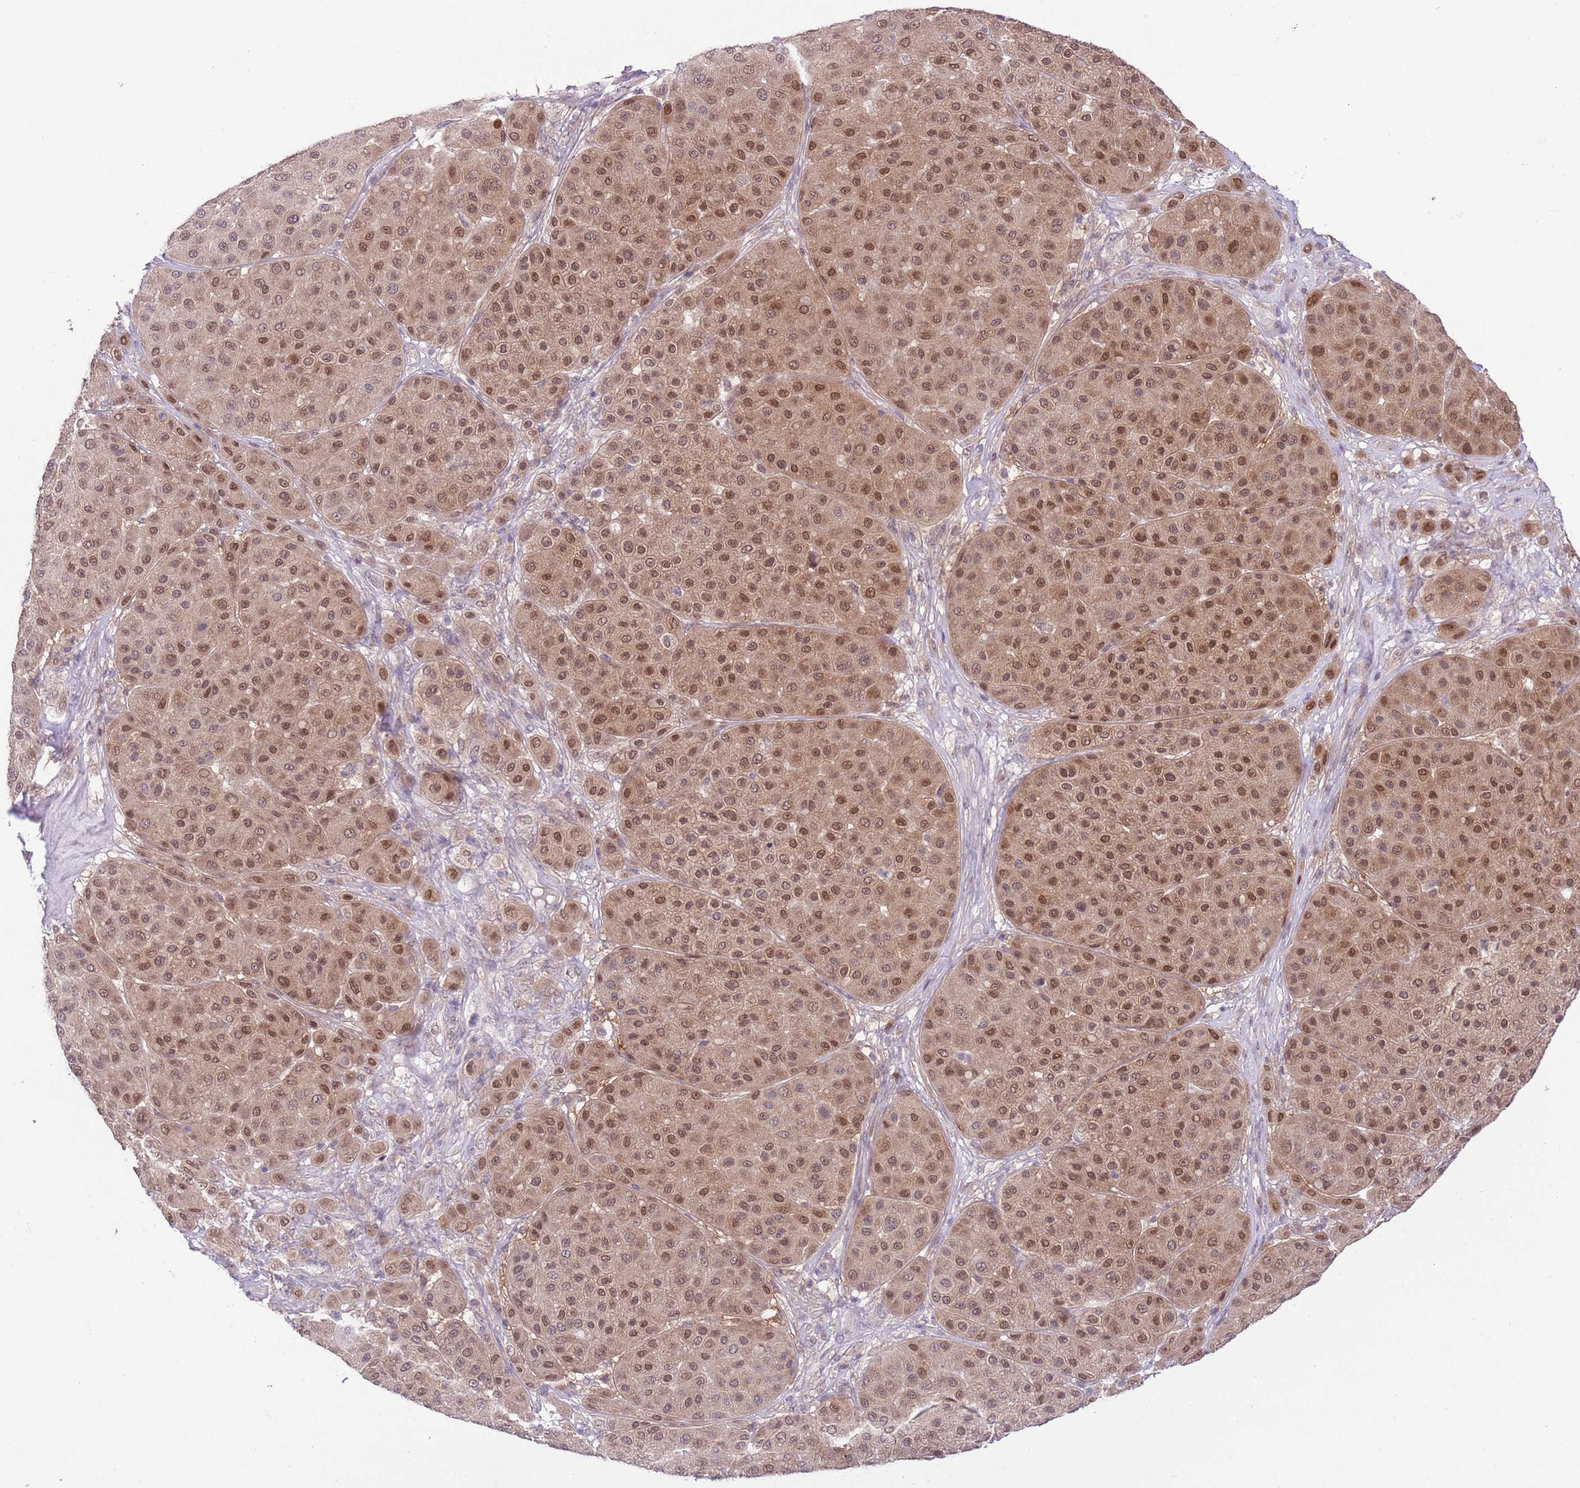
{"staining": {"intensity": "moderate", "quantity": ">75%", "location": "cytoplasmic/membranous,nuclear"}, "tissue": "melanoma", "cell_type": "Tumor cells", "image_type": "cancer", "snomed": [{"axis": "morphology", "description": "Malignant melanoma, Metastatic site"}, {"axis": "topography", "description": "Smooth muscle"}], "caption": "Immunohistochemical staining of malignant melanoma (metastatic site) reveals medium levels of moderate cytoplasmic/membranous and nuclear expression in about >75% of tumor cells.", "gene": "GALK2", "patient": {"sex": "male", "age": 41}}